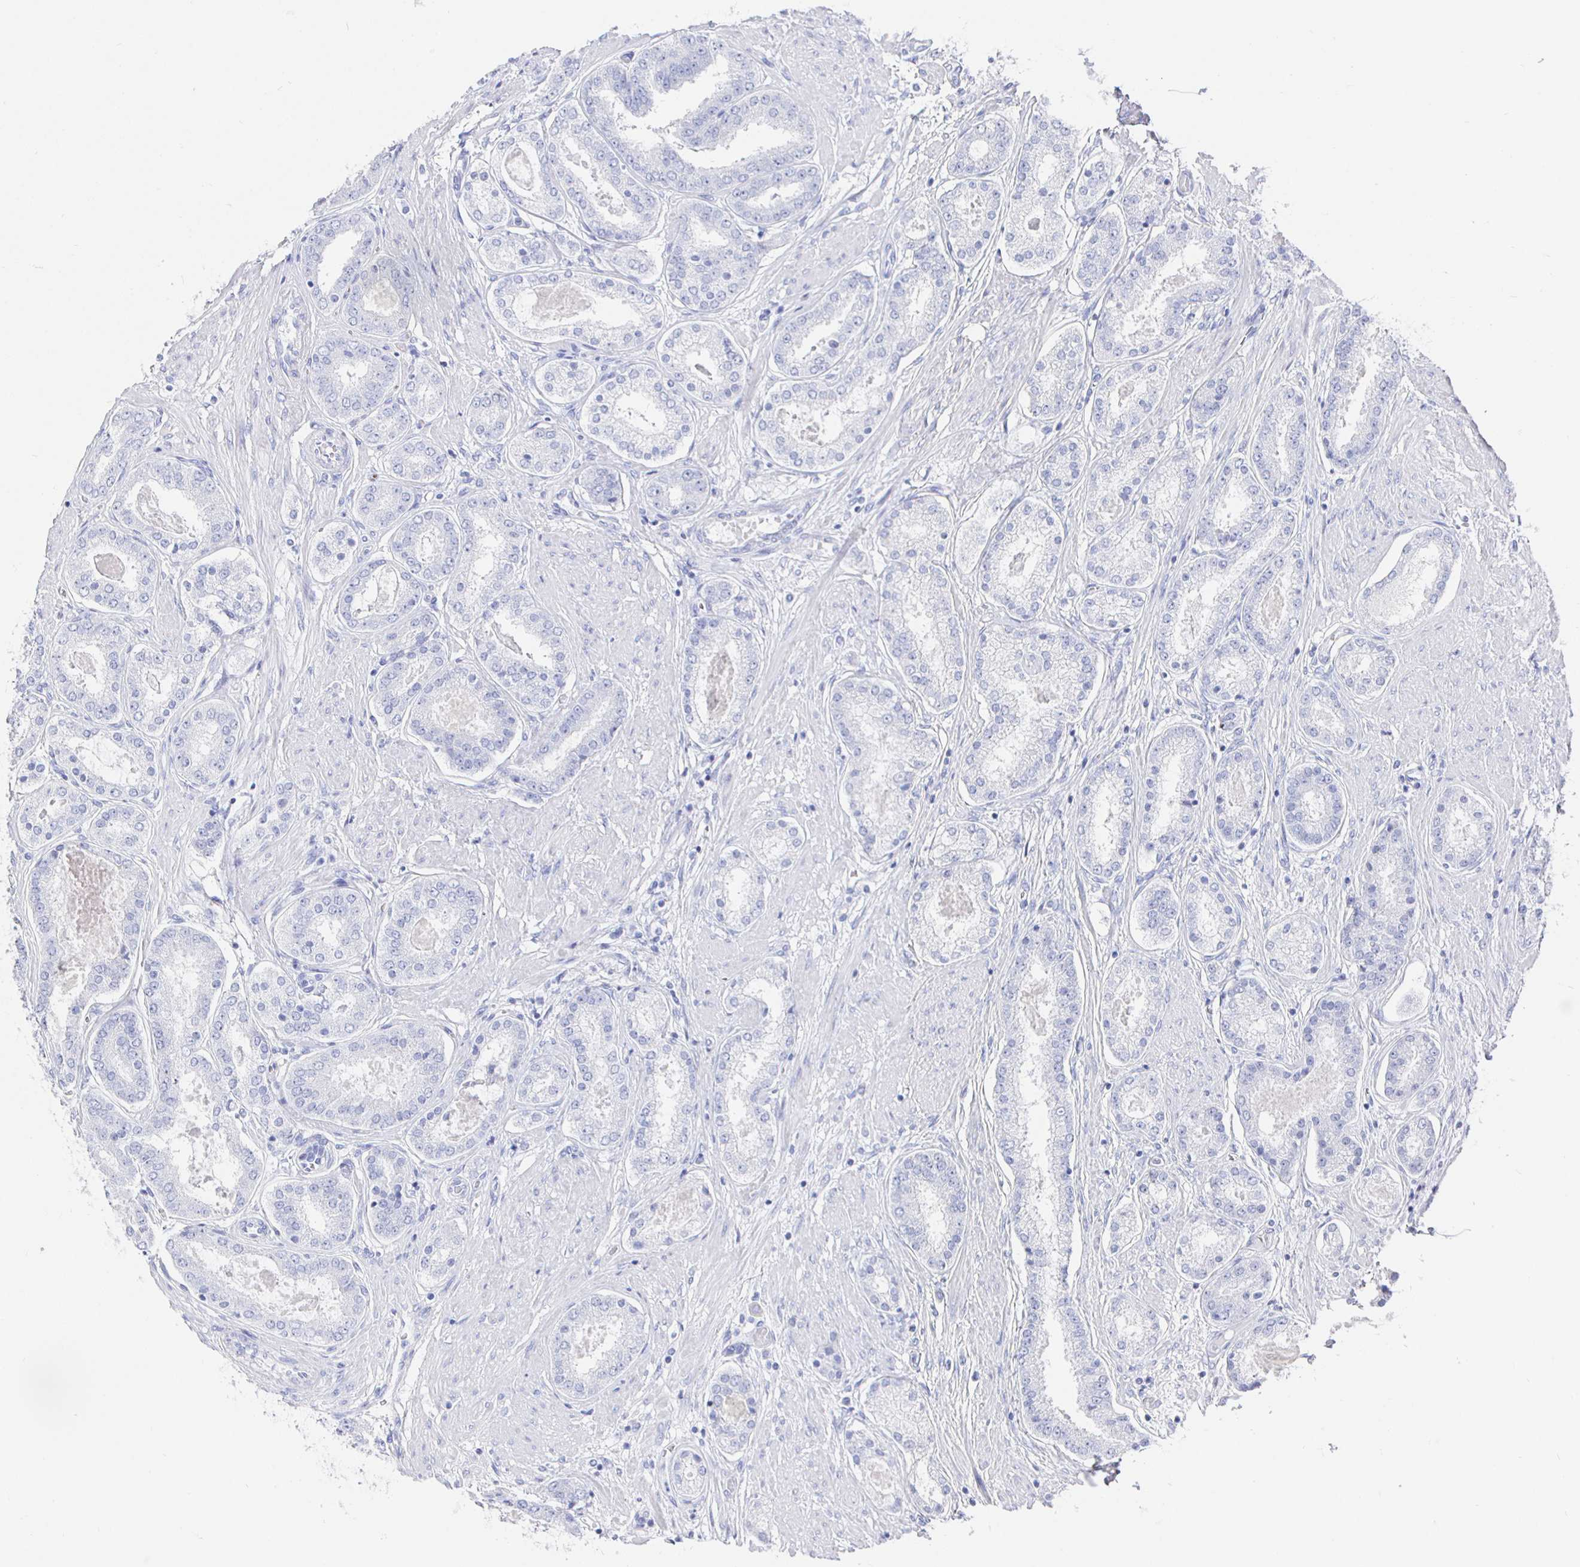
{"staining": {"intensity": "negative", "quantity": "none", "location": "none"}, "tissue": "prostate cancer", "cell_type": "Tumor cells", "image_type": "cancer", "snomed": [{"axis": "morphology", "description": "Adenocarcinoma, High grade"}, {"axis": "topography", "description": "Prostate"}], "caption": "Tumor cells are negative for brown protein staining in high-grade adenocarcinoma (prostate).", "gene": "CLCA1", "patient": {"sex": "male", "age": 63}}